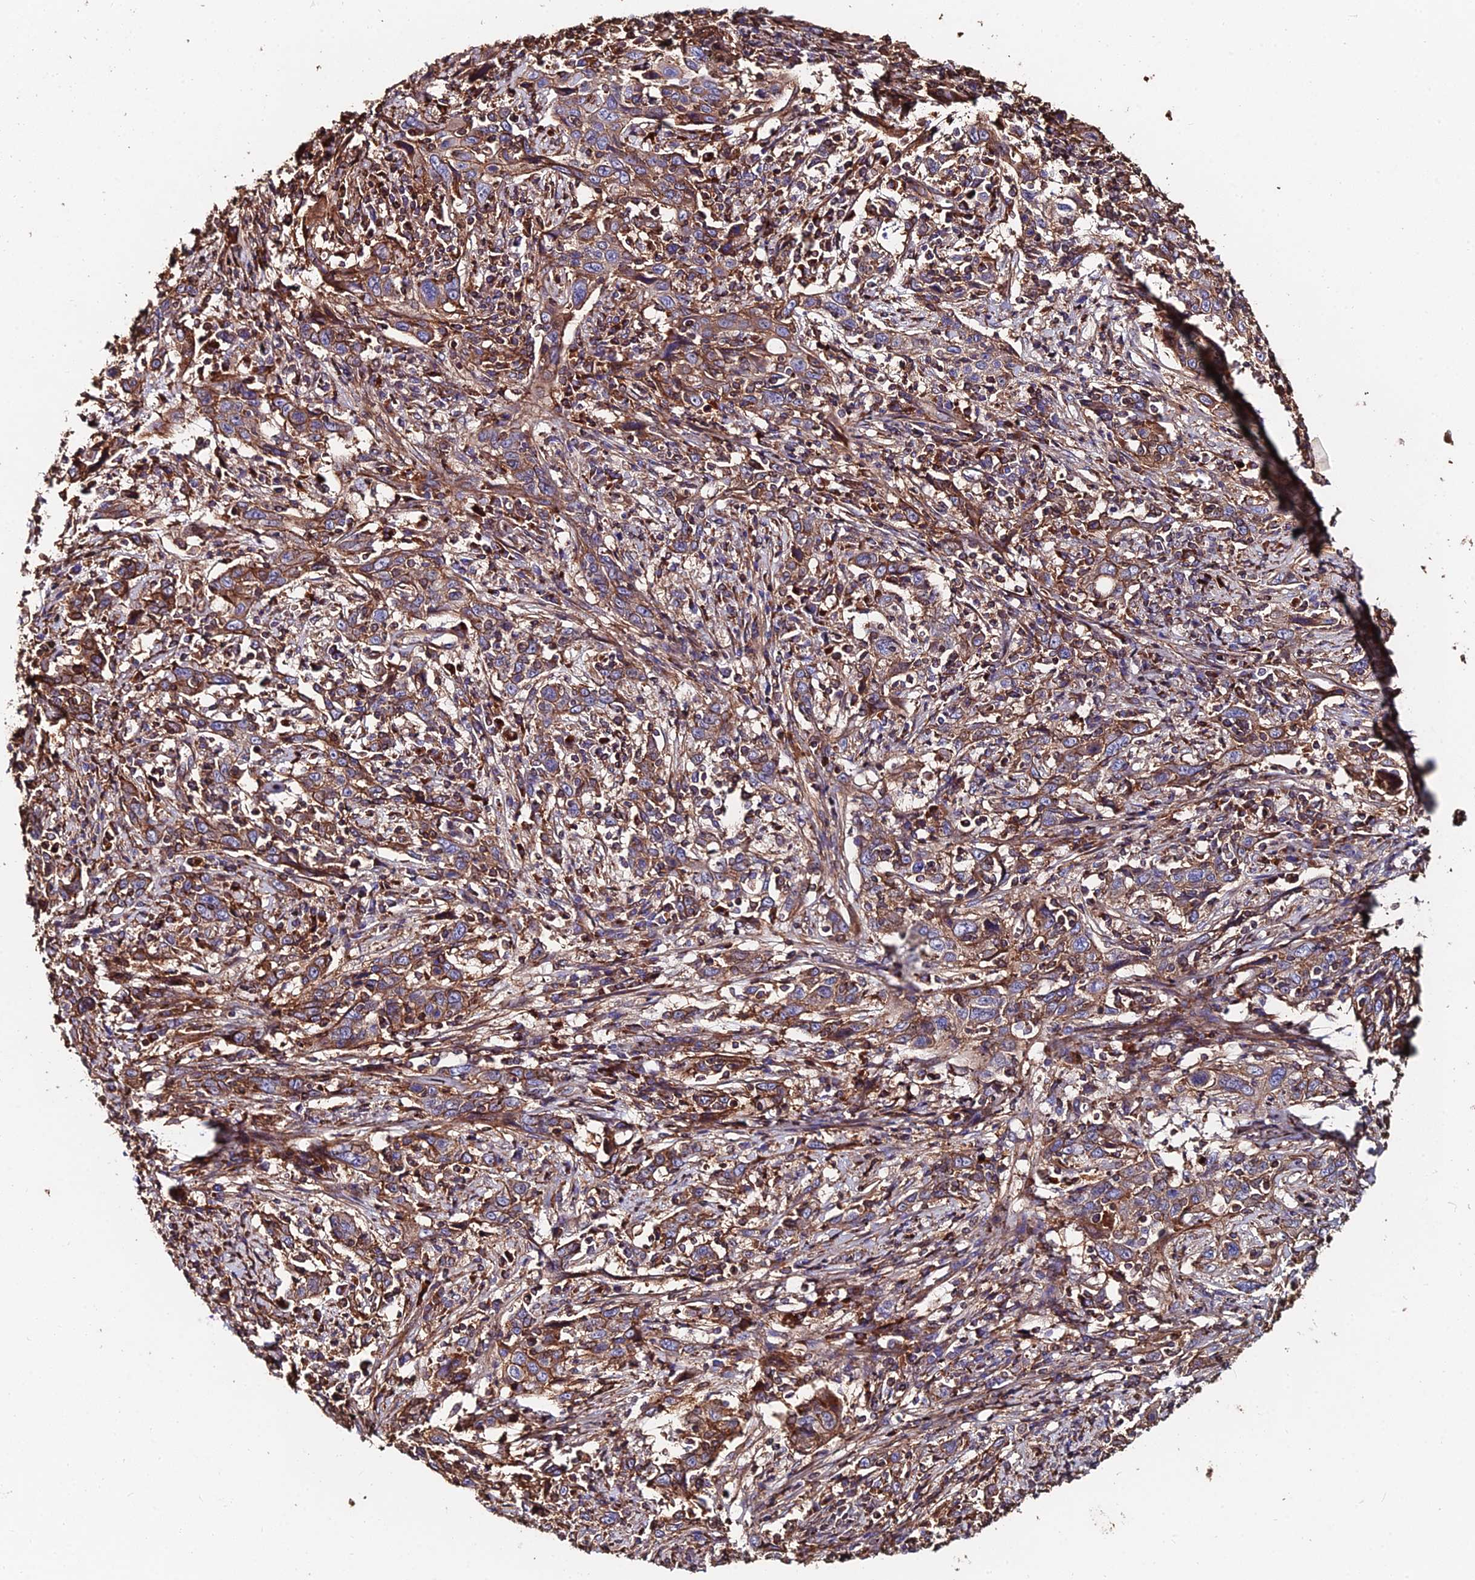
{"staining": {"intensity": "moderate", "quantity": ">75%", "location": "cytoplasmic/membranous"}, "tissue": "cervical cancer", "cell_type": "Tumor cells", "image_type": "cancer", "snomed": [{"axis": "morphology", "description": "Squamous cell carcinoma, NOS"}, {"axis": "topography", "description": "Cervix"}], "caption": "A brown stain highlights moderate cytoplasmic/membranous positivity of a protein in human cervical squamous cell carcinoma tumor cells. (DAB (3,3'-diaminobenzidine) IHC, brown staining for protein, blue staining for nuclei).", "gene": "EXT1", "patient": {"sex": "female", "age": 46}}